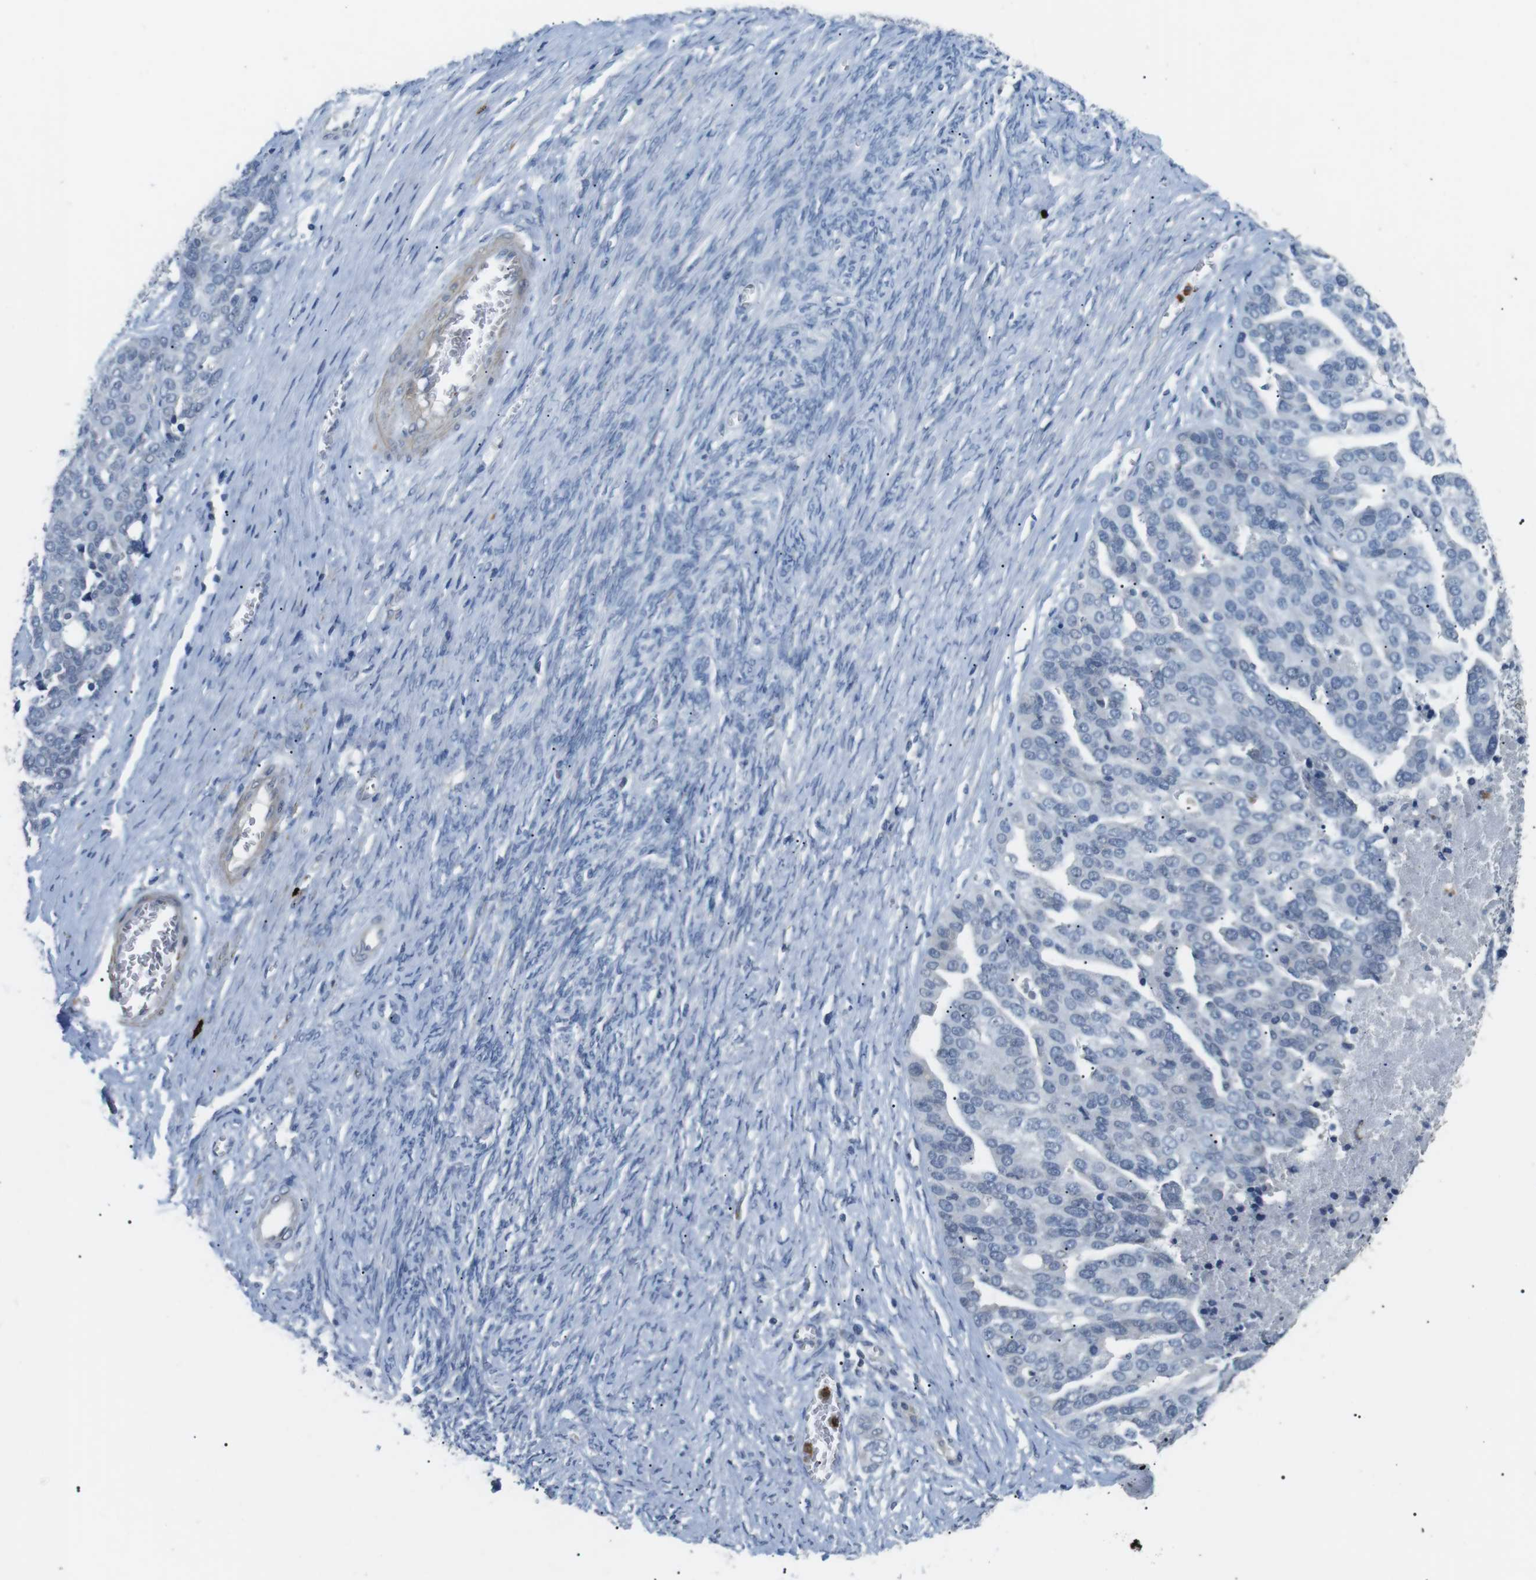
{"staining": {"intensity": "negative", "quantity": "none", "location": "none"}, "tissue": "ovarian cancer", "cell_type": "Tumor cells", "image_type": "cancer", "snomed": [{"axis": "morphology", "description": "Cystadenocarcinoma, serous, NOS"}, {"axis": "topography", "description": "Ovary"}], "caption": "DAB (3,3'-diaminobenzidine) immunohistochemical staining of ovarian cancer (serous cystadenocarcinoma) displays no significant expression in tumor cells. Nuclei are stained in blue.", "gene": "GZMM", "patient": {"sex": "female", "age": 44}}